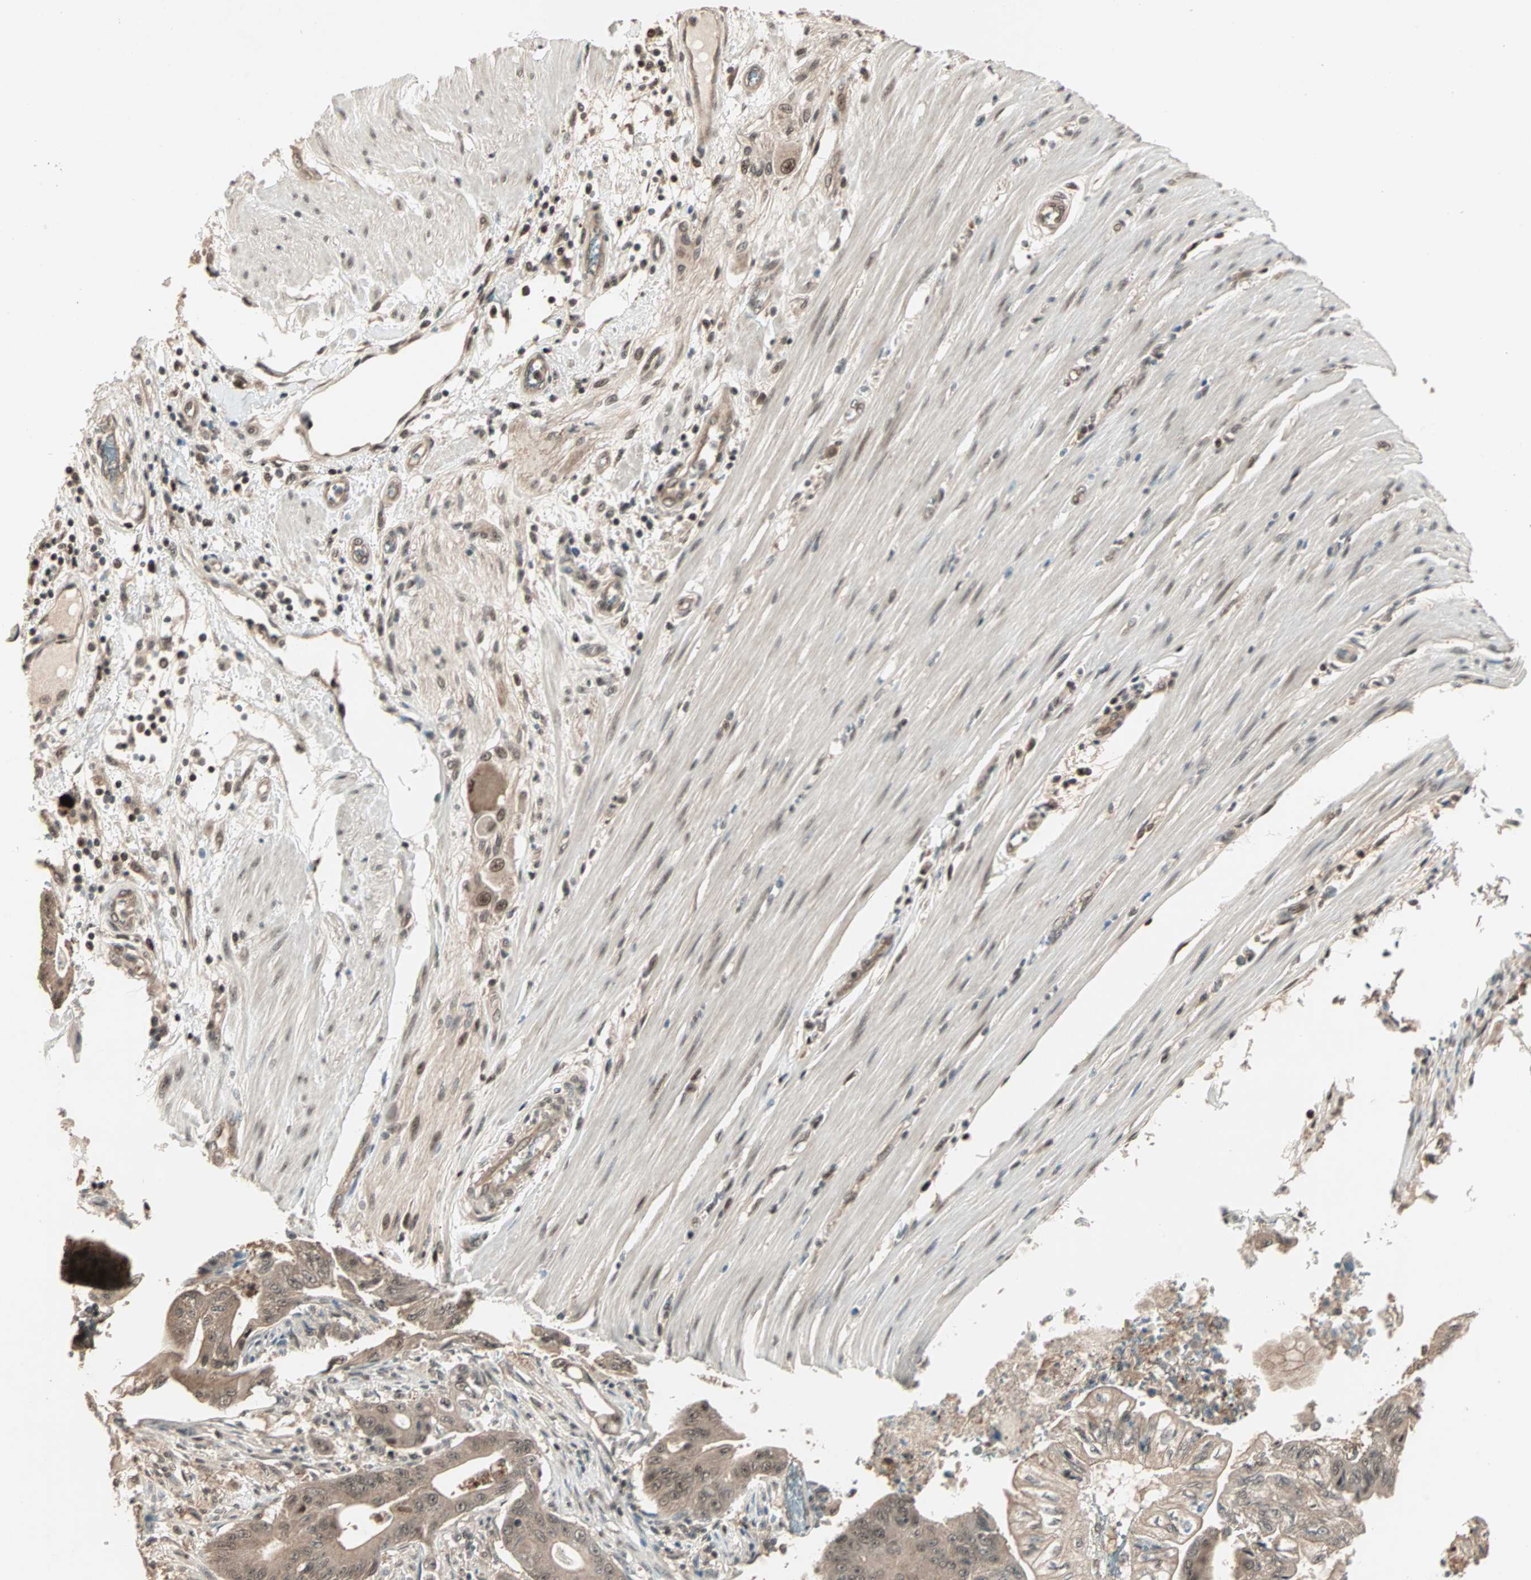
{"staining": {"intensity": "moderate", "quantity": ">75%", "location": "cytoplasmic/membranous,nuclear"}, "tissue": "pancreatic cancer", "cell_type": "Tumor cells", "image_type": "cancer", "snomed": [{"axis": "morphology", "description": "Normal tissue, NOS"}, {"axis": "topography", "description": "Lymph node"}], "caption": "Immunohistochemical staining of human pancreatic cancer demonstrates moderate cytoplasmic/membranous and nuclear protein staining in approximately >75% of tumor cells. (brown staining indicates protein expression, while blue staining denotes nuclei).", "gene": "ZNF701", "patient": {"sex": "male", "age": 62}}